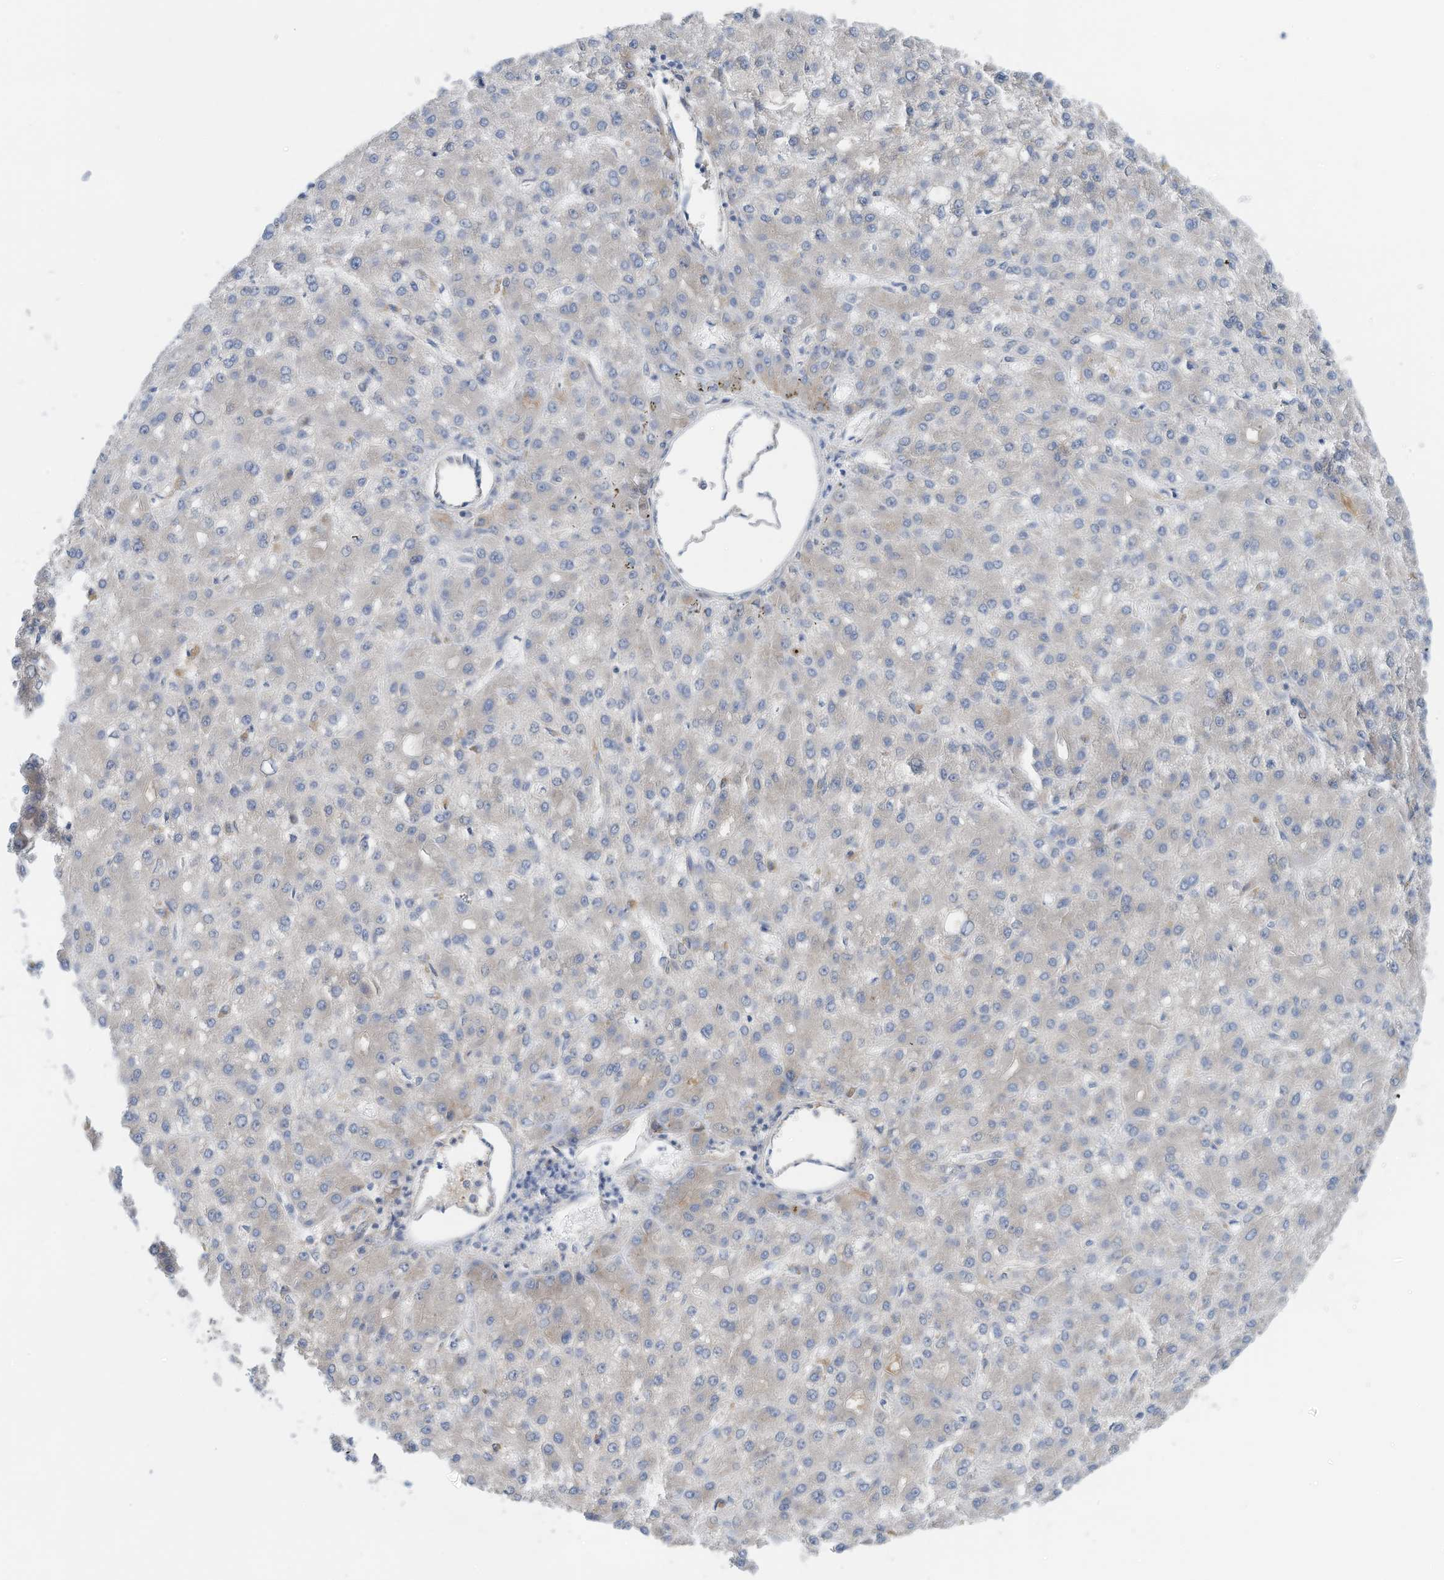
{"staining": {"intensity": "negative", "quantity": "none", "location": "none"}, "tissue": "liver cancer", "cell_type": "Tumor cells", "image_type": "cancer", "snomed": [{"axis": "morphology", "description": "Carcinoma, Hepatocellular, NOS"}, {"axis": "topography", "description": "Liver"}], "caption": "Human hepatocellular carcinoma (liver) stained for a protein using IHC shows no positivity in tumor cells.", "gene": "SLC5A11", "patient": {"sex": "male", "age": 67}}